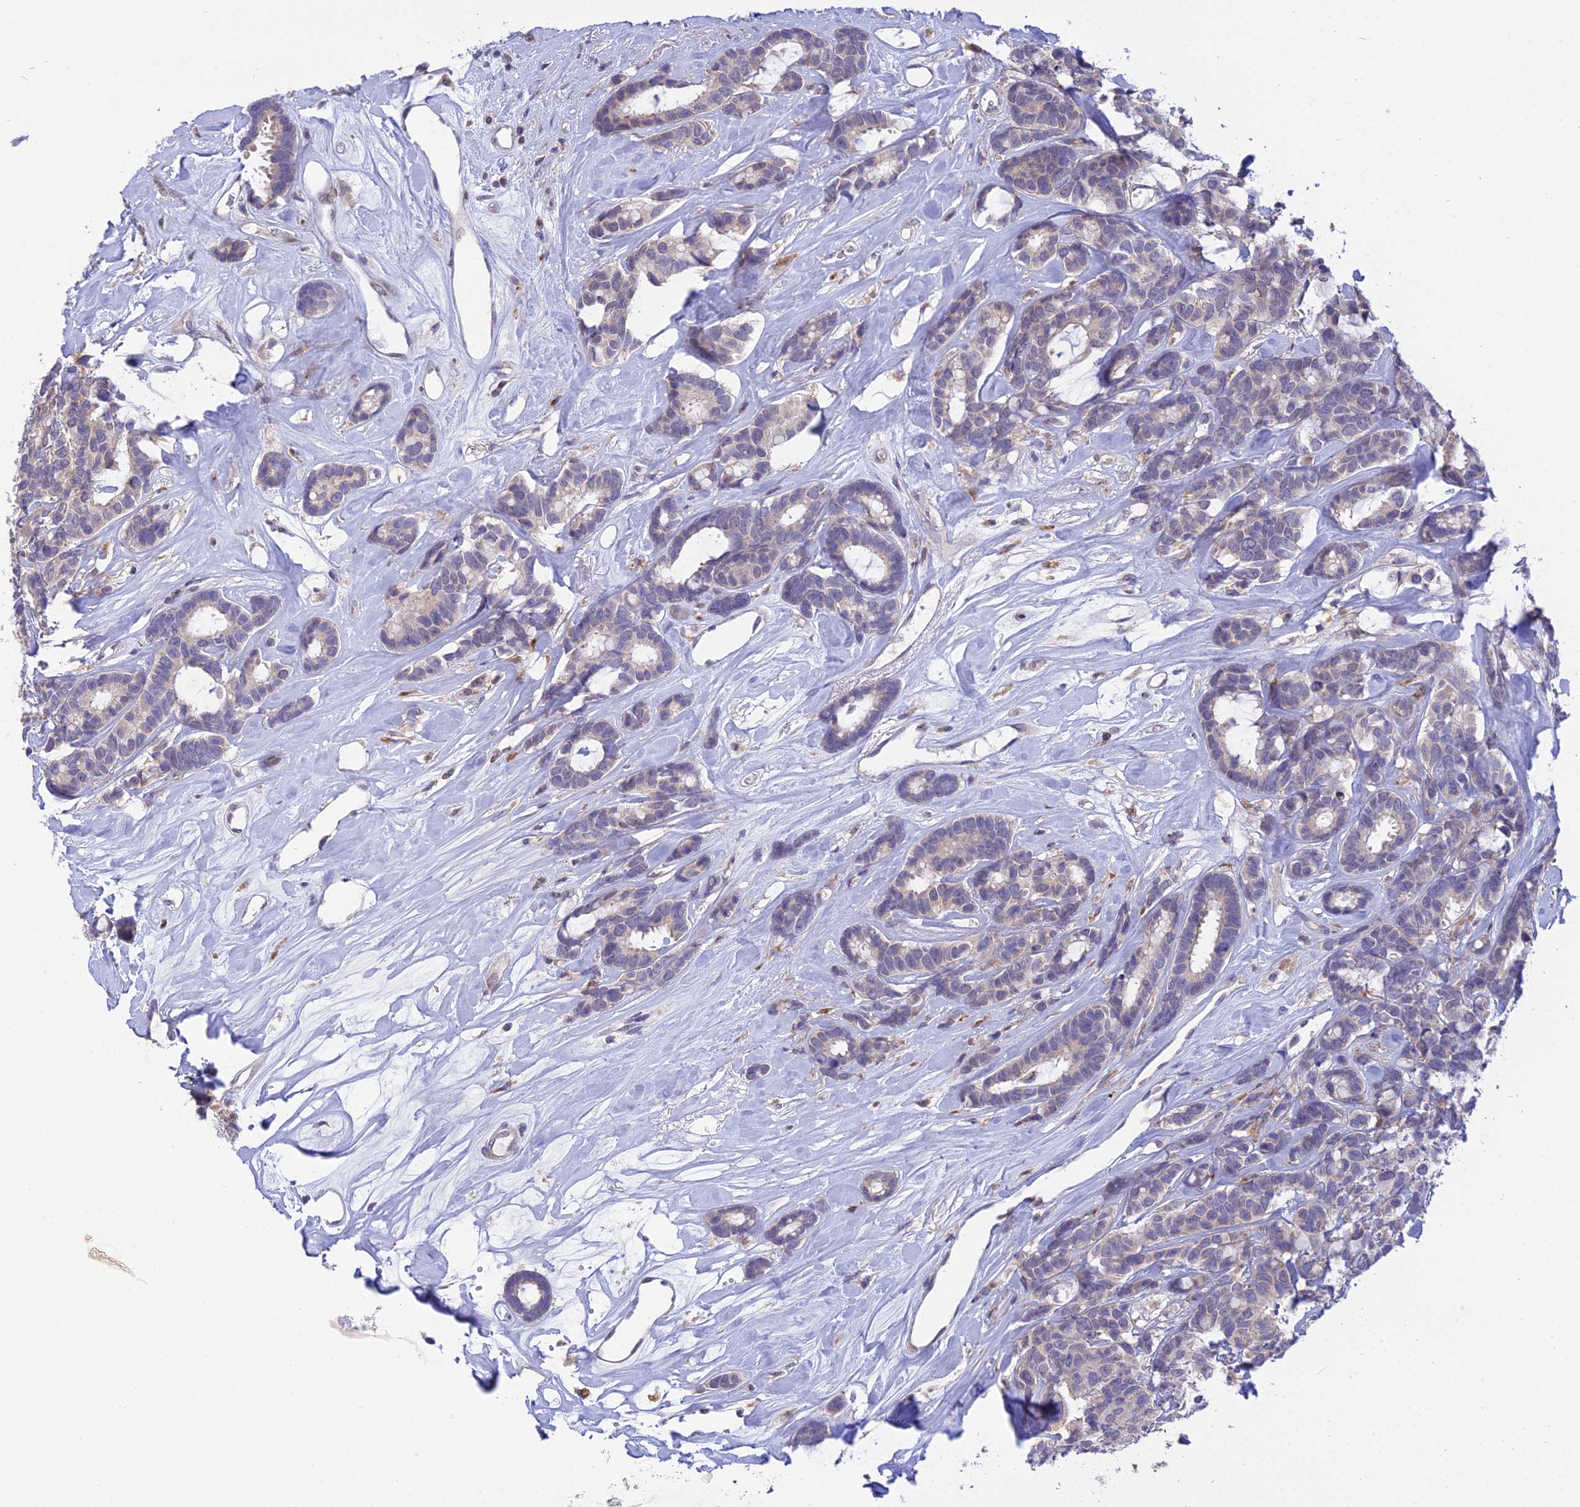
{"staining": {"intensity": "negative", "quantity": "none", "location": "none"}, "tissue": "breast cancer", "cell_type": "Tumor cells", "image_type": "cancer", "snomed": [{"axis": "morphology", "description": "Duct carcinoma"}, {"axis": "topography", "description": "Breast"}], "caption": "Immunohistochemistry (IHC) of human breast intraductal carcinoma shows no staining in tumor cells.", "gene": "KCTD14", "patient": {"sex": "female", "age": 87}}